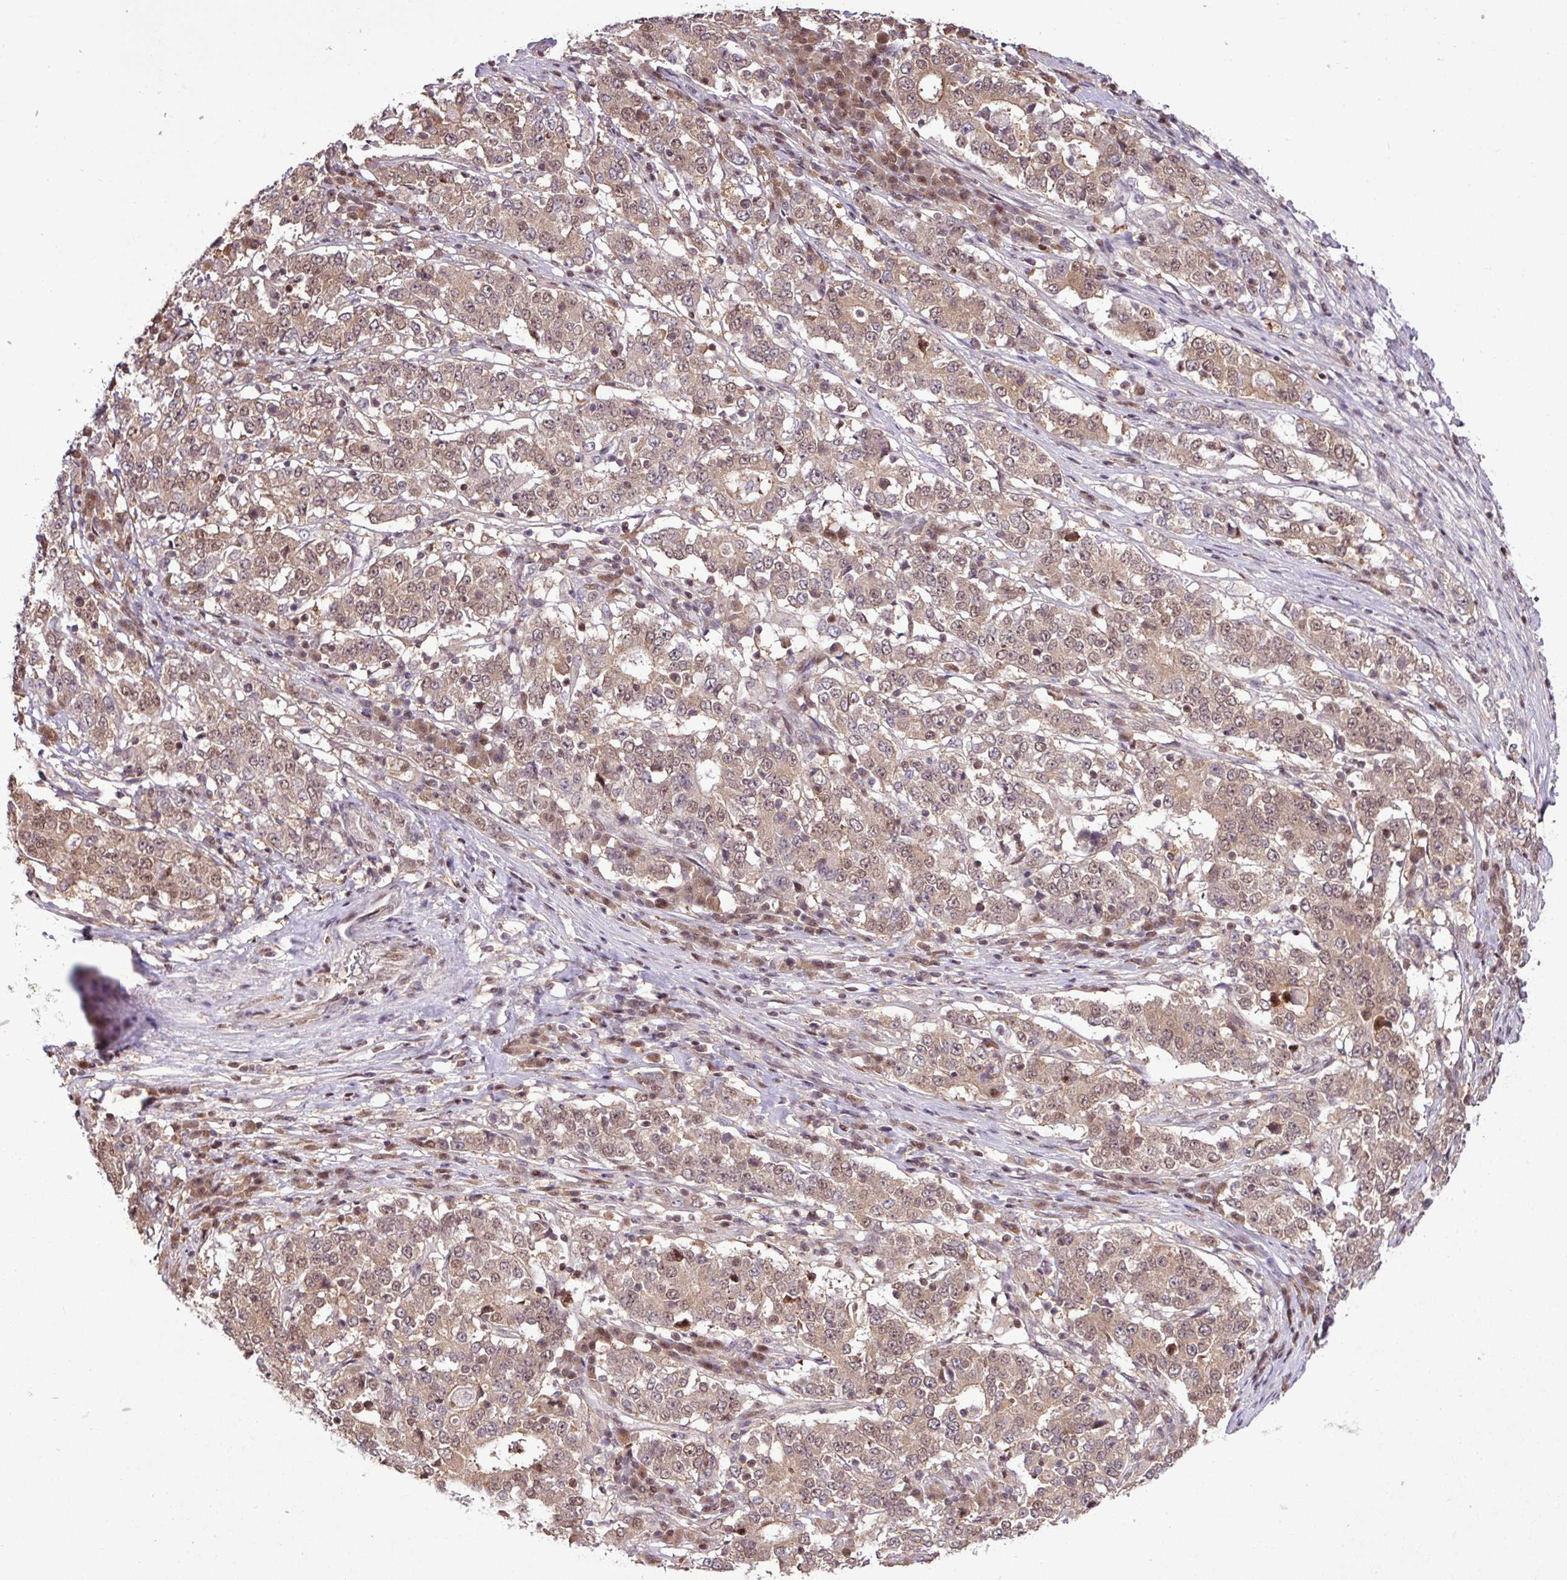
{"staining": {"intensity": "moderate", "quantity": ">75%", "location": "cytoplasmic/membranous,nuclear"}, "tissue": "stomach cancer", "cell_type": "Tumor cells", "image_type": "cancer", "snomed": [{"axis": "morphology", "description": "Adenocarcinoma, NOS"}, {"axis": "topography", "description": "Stomach"}], "caption": "IHC photomicrograph of neoplastic tissue: human stomach cancer stained using immunohistochemistry (IHC) displays medium levels of moderate protein expression localized specifically in the cytoplasmic/membranous and nuclear of tumor cells, appearing as a cytoplasmic/membranous and nuclear brown color.", "gene": "ITPKC", "patient": {"sex": "male", "age": 59}}